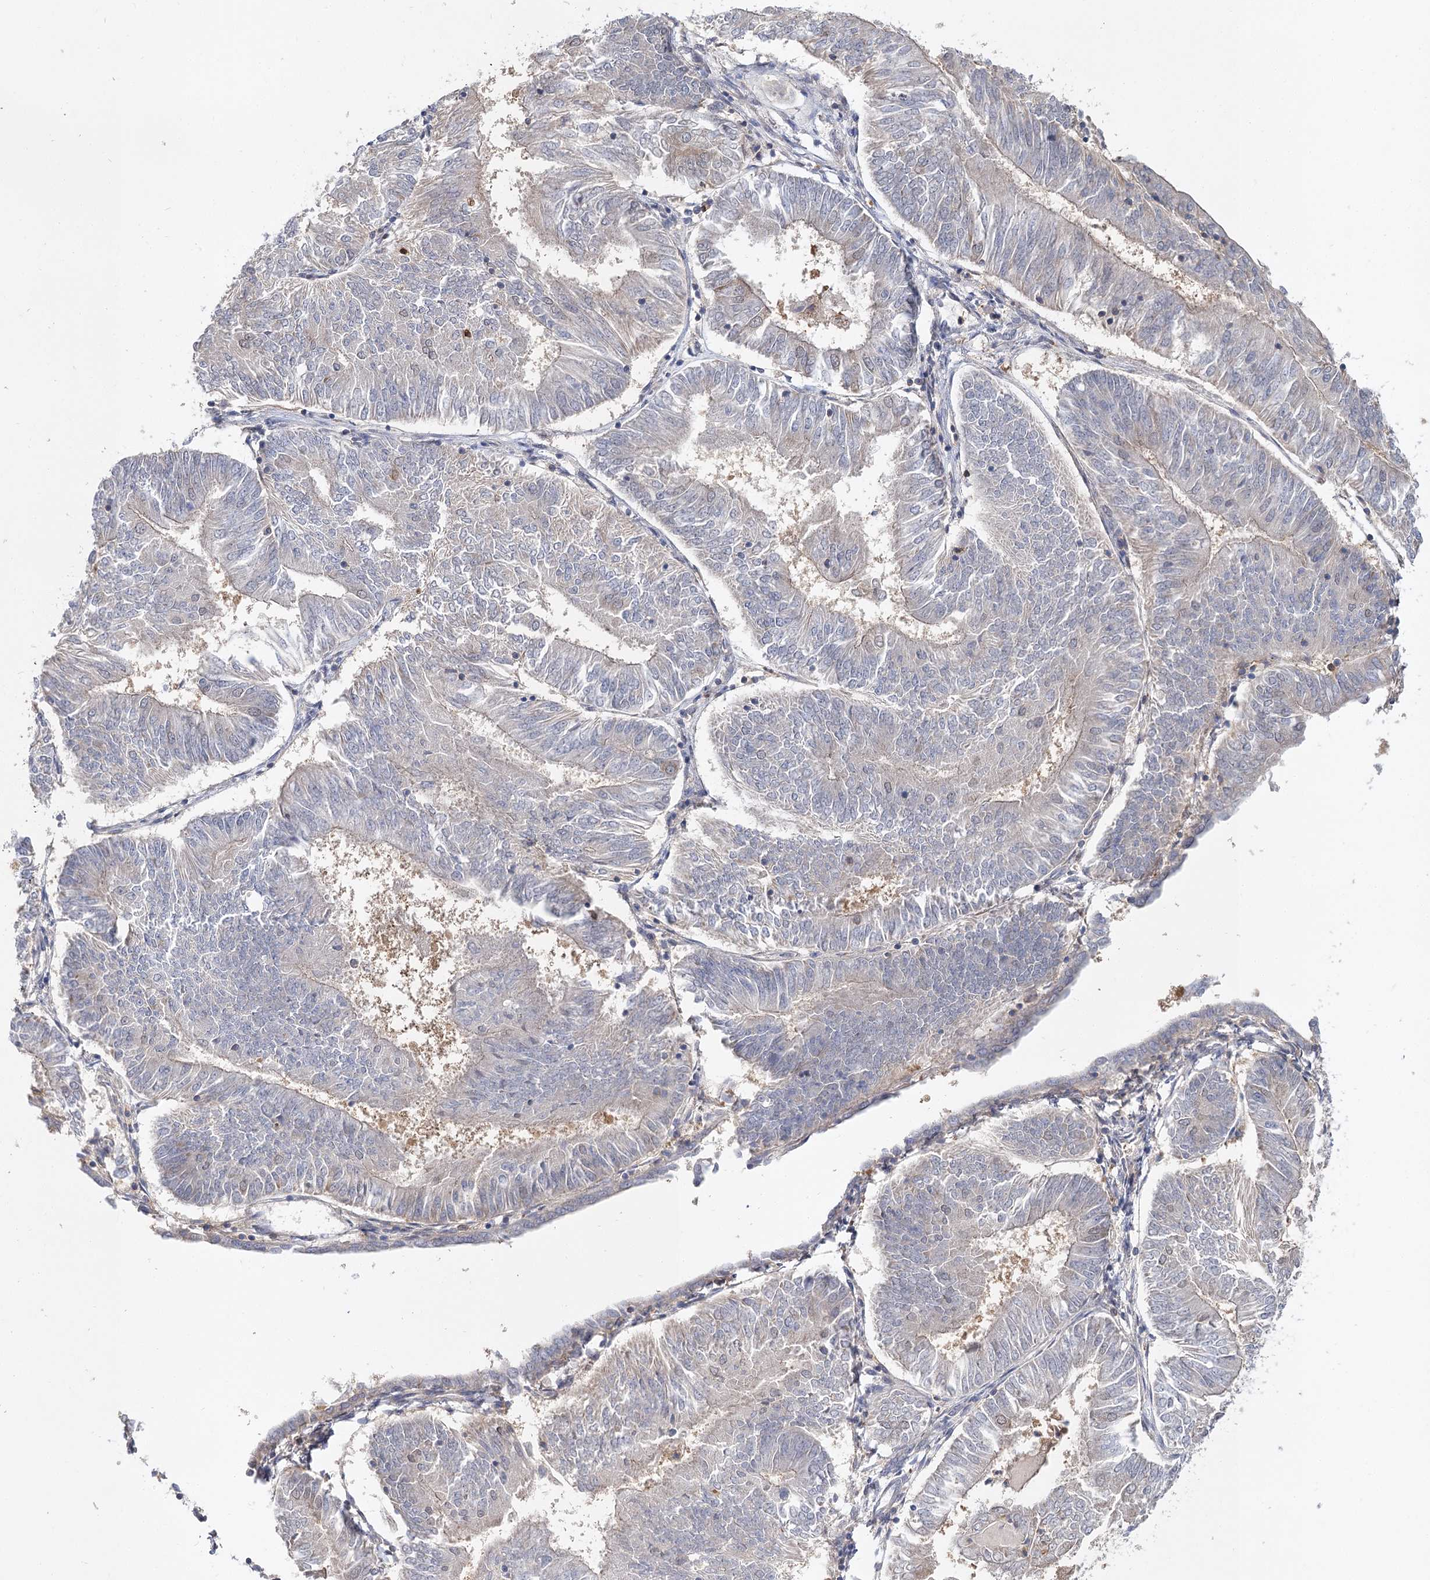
{"staining": {"intensity": "negative", "quantity": "none", "location": "none"}, "tissue": "endometrial cancer", "cell_type": "Tumor cells", "image_type": "cancer", "snomed": [{"axis": "morphology", "description": "Adenocarcinoma, NOS"}, {"axis": "topography", "description": "Endometrium"}], "caption": "Tumor cells show no significant protein positivity in endometrial cancer. Nuclei are stained in blue.", "gene": "UGP2", "patient": {"sex": "female", "age": 58}}